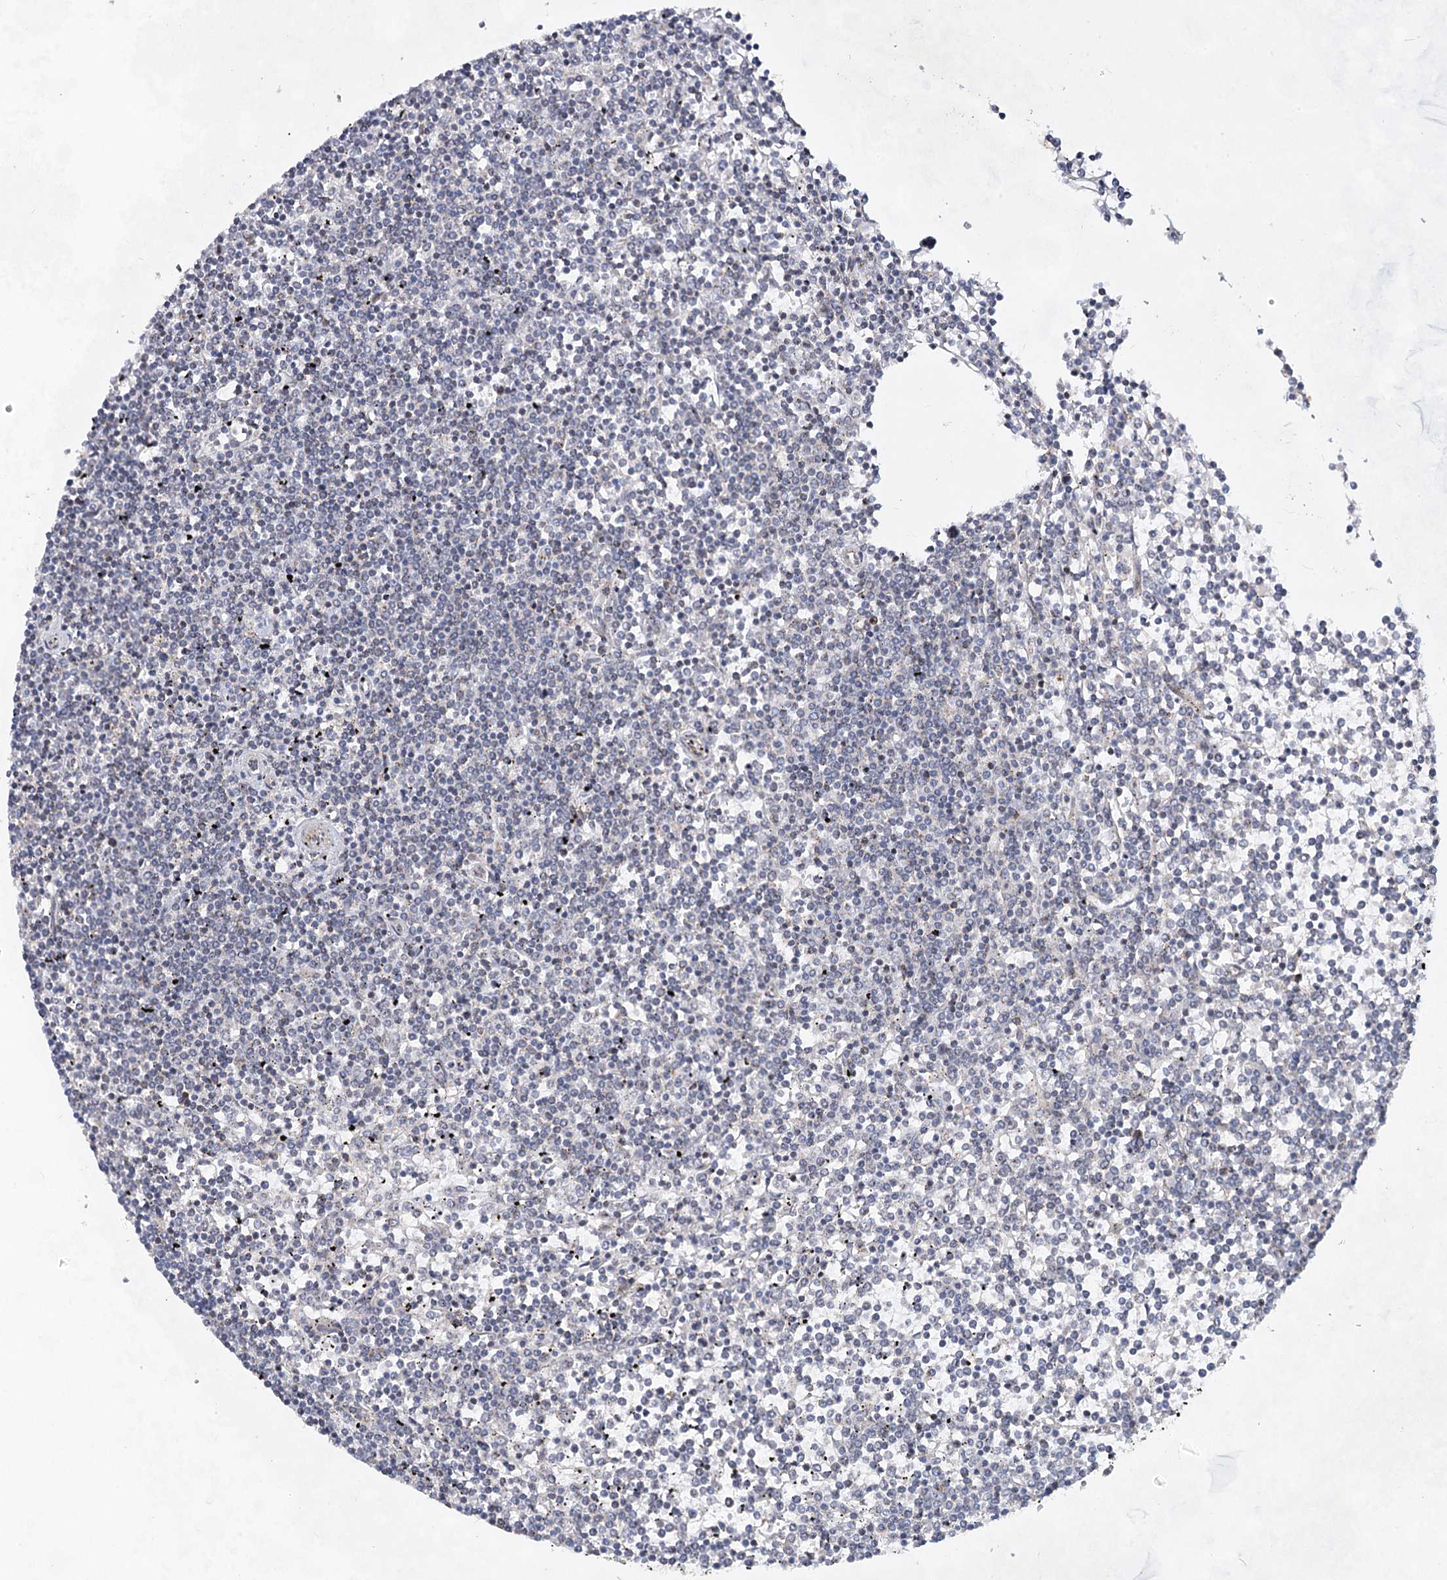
{"staining": {"intensity": "negative", "quantity": "none", "location": "none"}, "tissue": "lymphoma", "cell_type": "Tumor cells", "image_type": "cancer", "snomed": [{"axis": "morphology", "description": "Malignant lymphoma, non-Hodgkin's type, Low grade"}, {"axis": "topography", "description": "Spleen"}], "caption": "This is an IHC histopathology image of human lymphoma. There is no positivity in tumor cells.", "gene": "ATL2", "patient": {"sex": "female", "age": 19}}